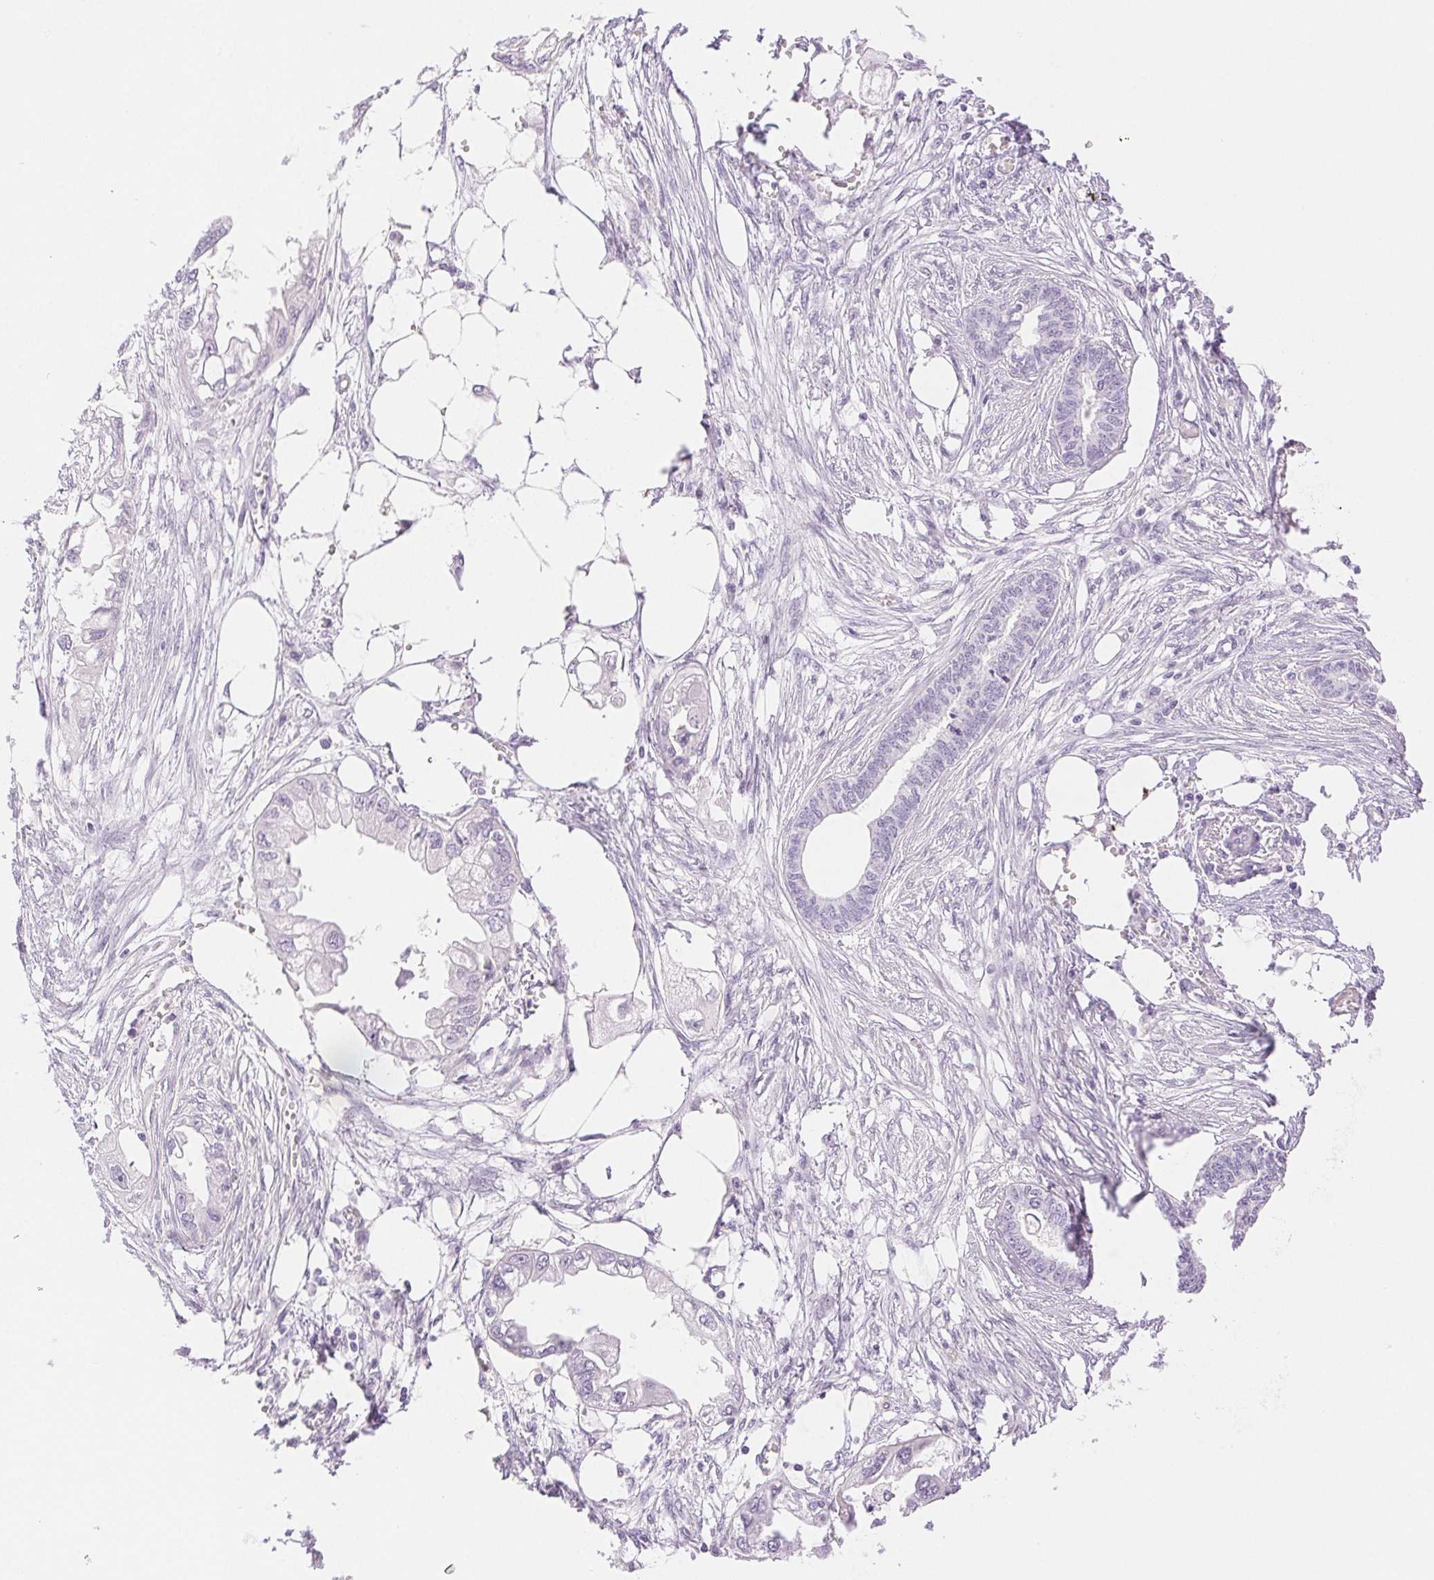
{"staining": {"intensity": "negative", "quantity": "none", "location": "none"}, "tissue": "endometrial cancer", "cell_type": "Tumor cells", "image_type": "cancer", "snomed": [{"axis": "morphology", "description": "Adenocarcinoma, NOS"}, {"axis": "morphology", "description": "Adenocarcinoma, metastatic, NOS"}, {"axis": "topography", "description": "Adipose tissue"}, {"axis": "topography", "description": "Endometrium"}], "caption": "There is no significant positivity in tumor cells of endometrial cancer.", "gene": "SPACA4", "patient": {"sex": "female", "age": 67}}